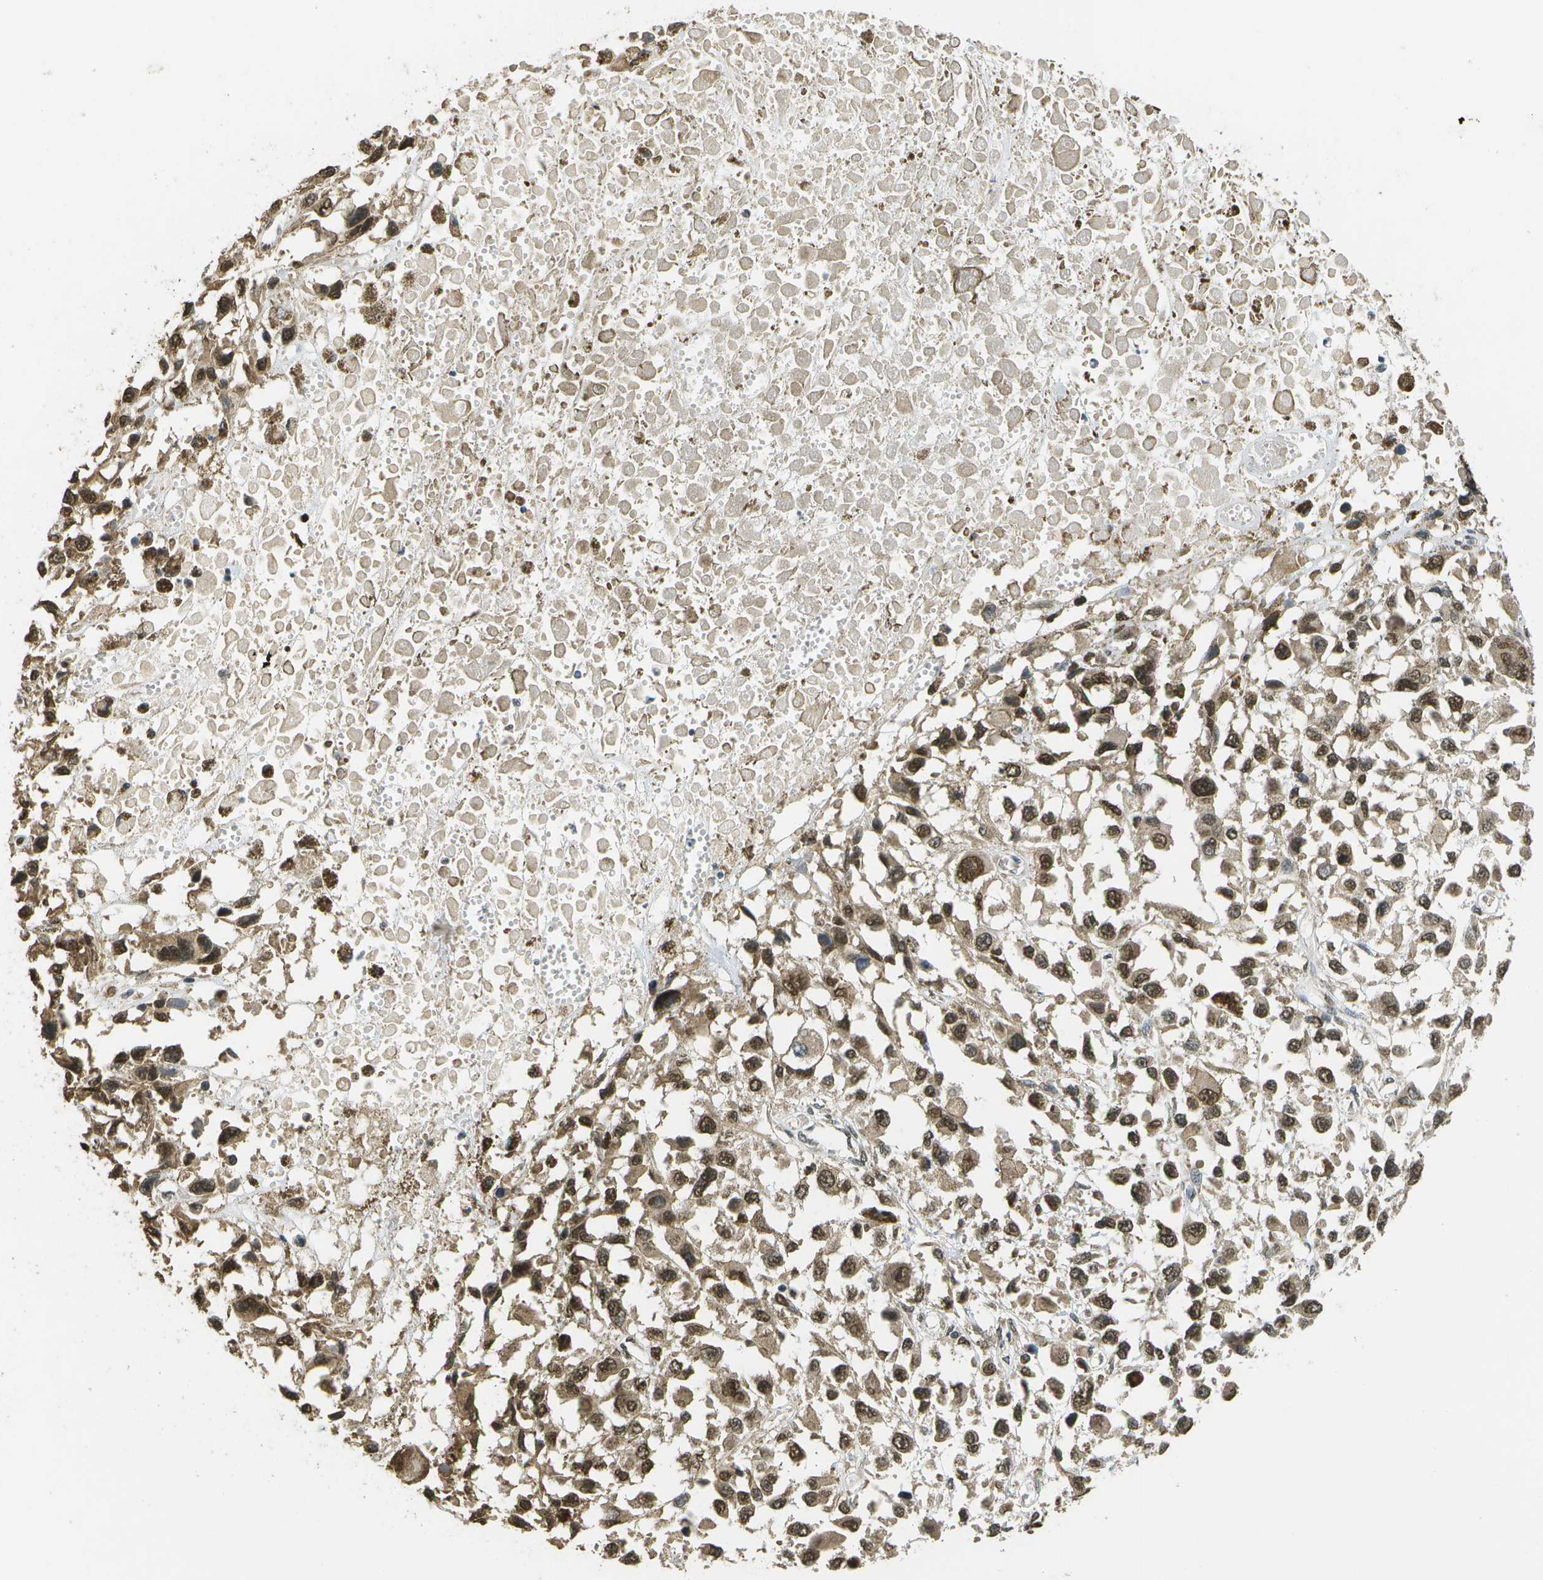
{"staining": {"intensity": "moderate", "quantity": ">75%", "location": "cytoplasmic/membranous,nuclear"}, "tissue": "melanoma", "cell_type": "Tumor cells", "image_type": "cancer", "snomed": [{"axis": "morphology", "description": "Malignant melanoma, Metastatic site"}, {"axis": "topography", "description": "Lymph node"}], "caption": "Melanoma stained for a protein shows moderate cytoplasmic/membranous and nuclear positivity in tumor cells. (Brightfield microscopy of DAB IHC at high magnification).", "gene": "ABL2", "patient": {"sex": "male", "age": 59}}